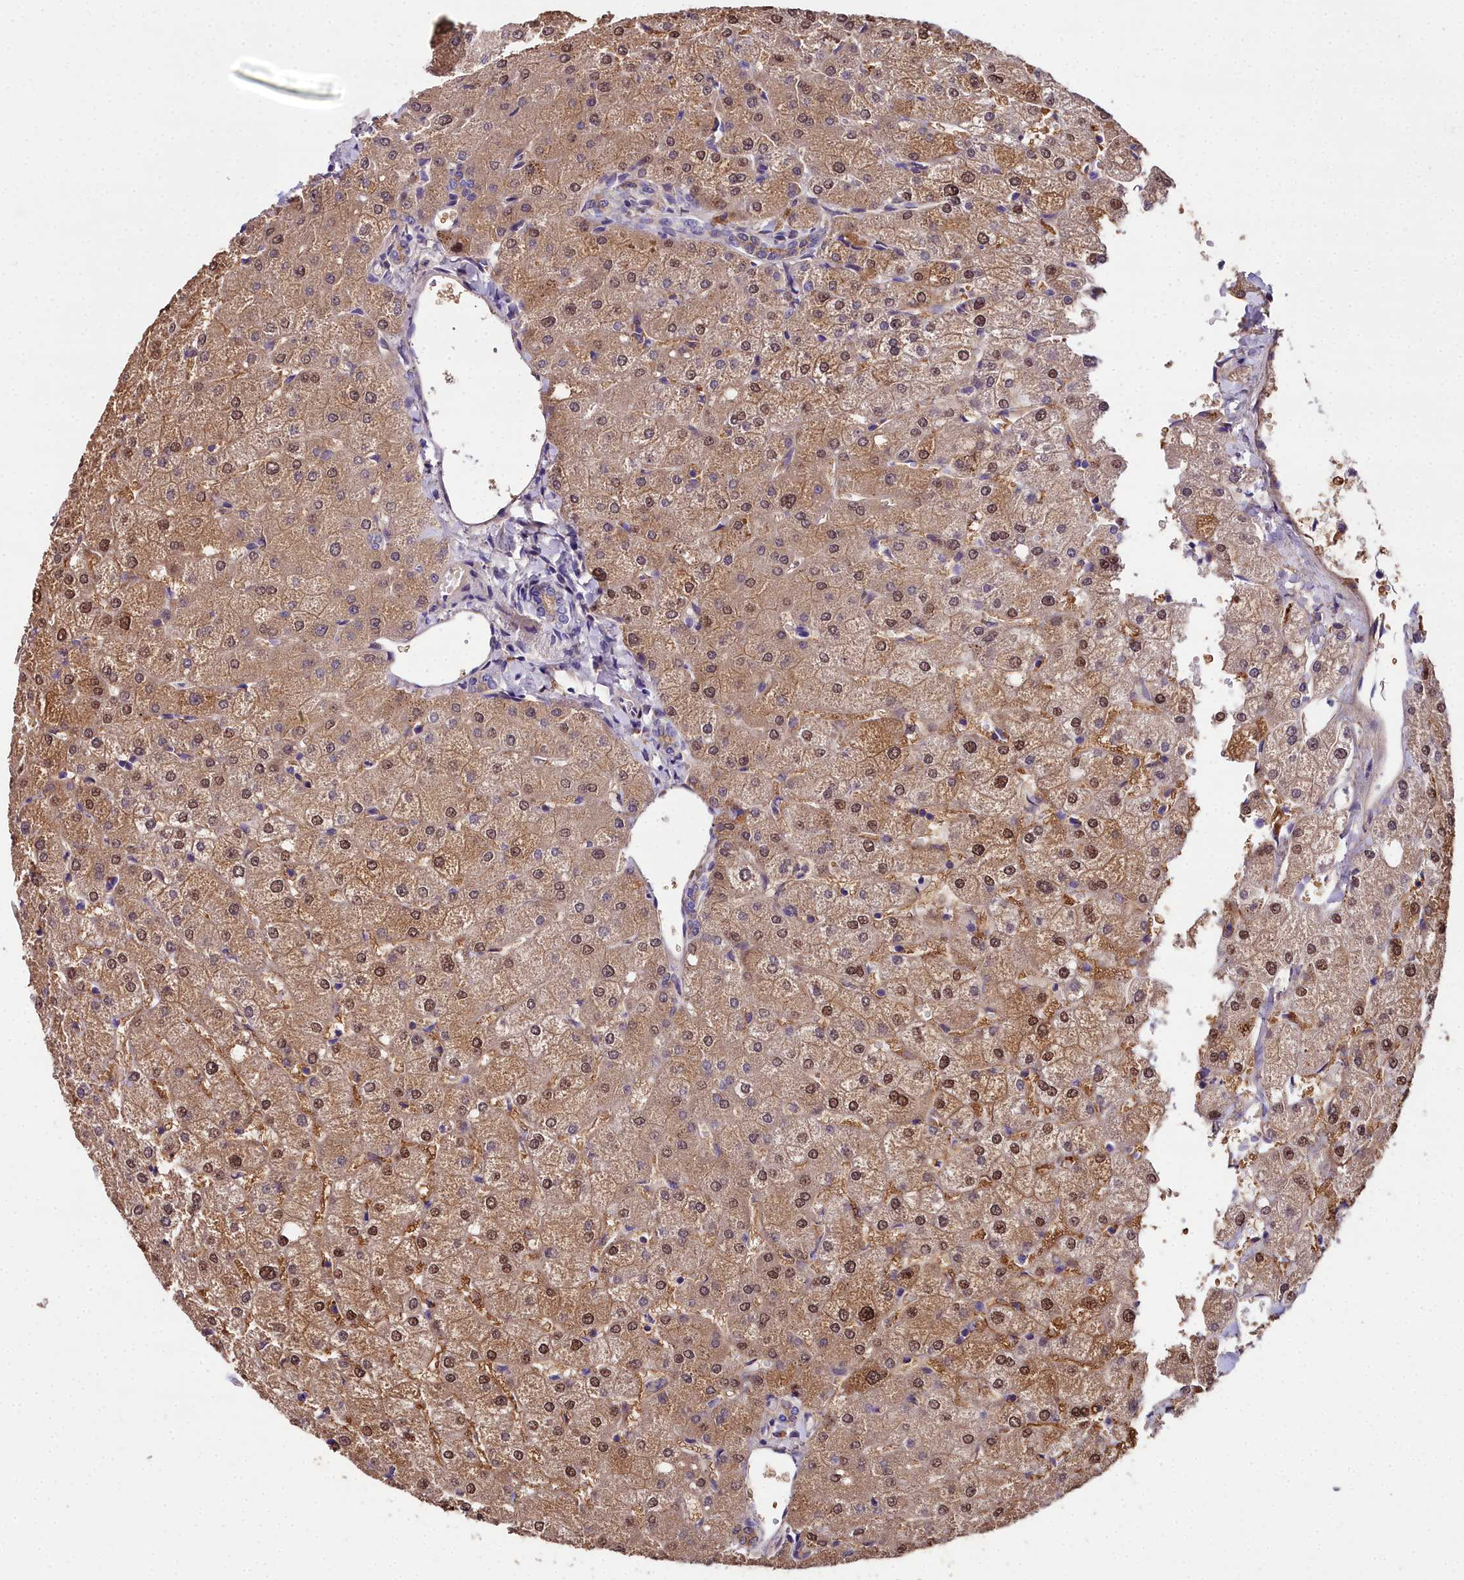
{"staining": {"intensity": "weak", "quantity": ">75%", "location": "cytoplasmic/membranous"}, "tissue": "liver", "cell_type": "Cholangiocytes", "image_type": "normal", "snomed": [{"axis": "morphology", "description": "Normal tissue, NOS"}, {"axis": "topography", "description": "Liver"}], "caption": "High-magnification brightfield microscopy of benign liver stained with DAB (3,3'-diaminobenzidine) (brown) and counterstained with hematoxylin (blue). cholangiocytes exhibit weak cytoplasmic/membranous expression is present in approximately>75% of cells.", "gene": "NT5M", "patient": {"sex": "female", "age": 54}}